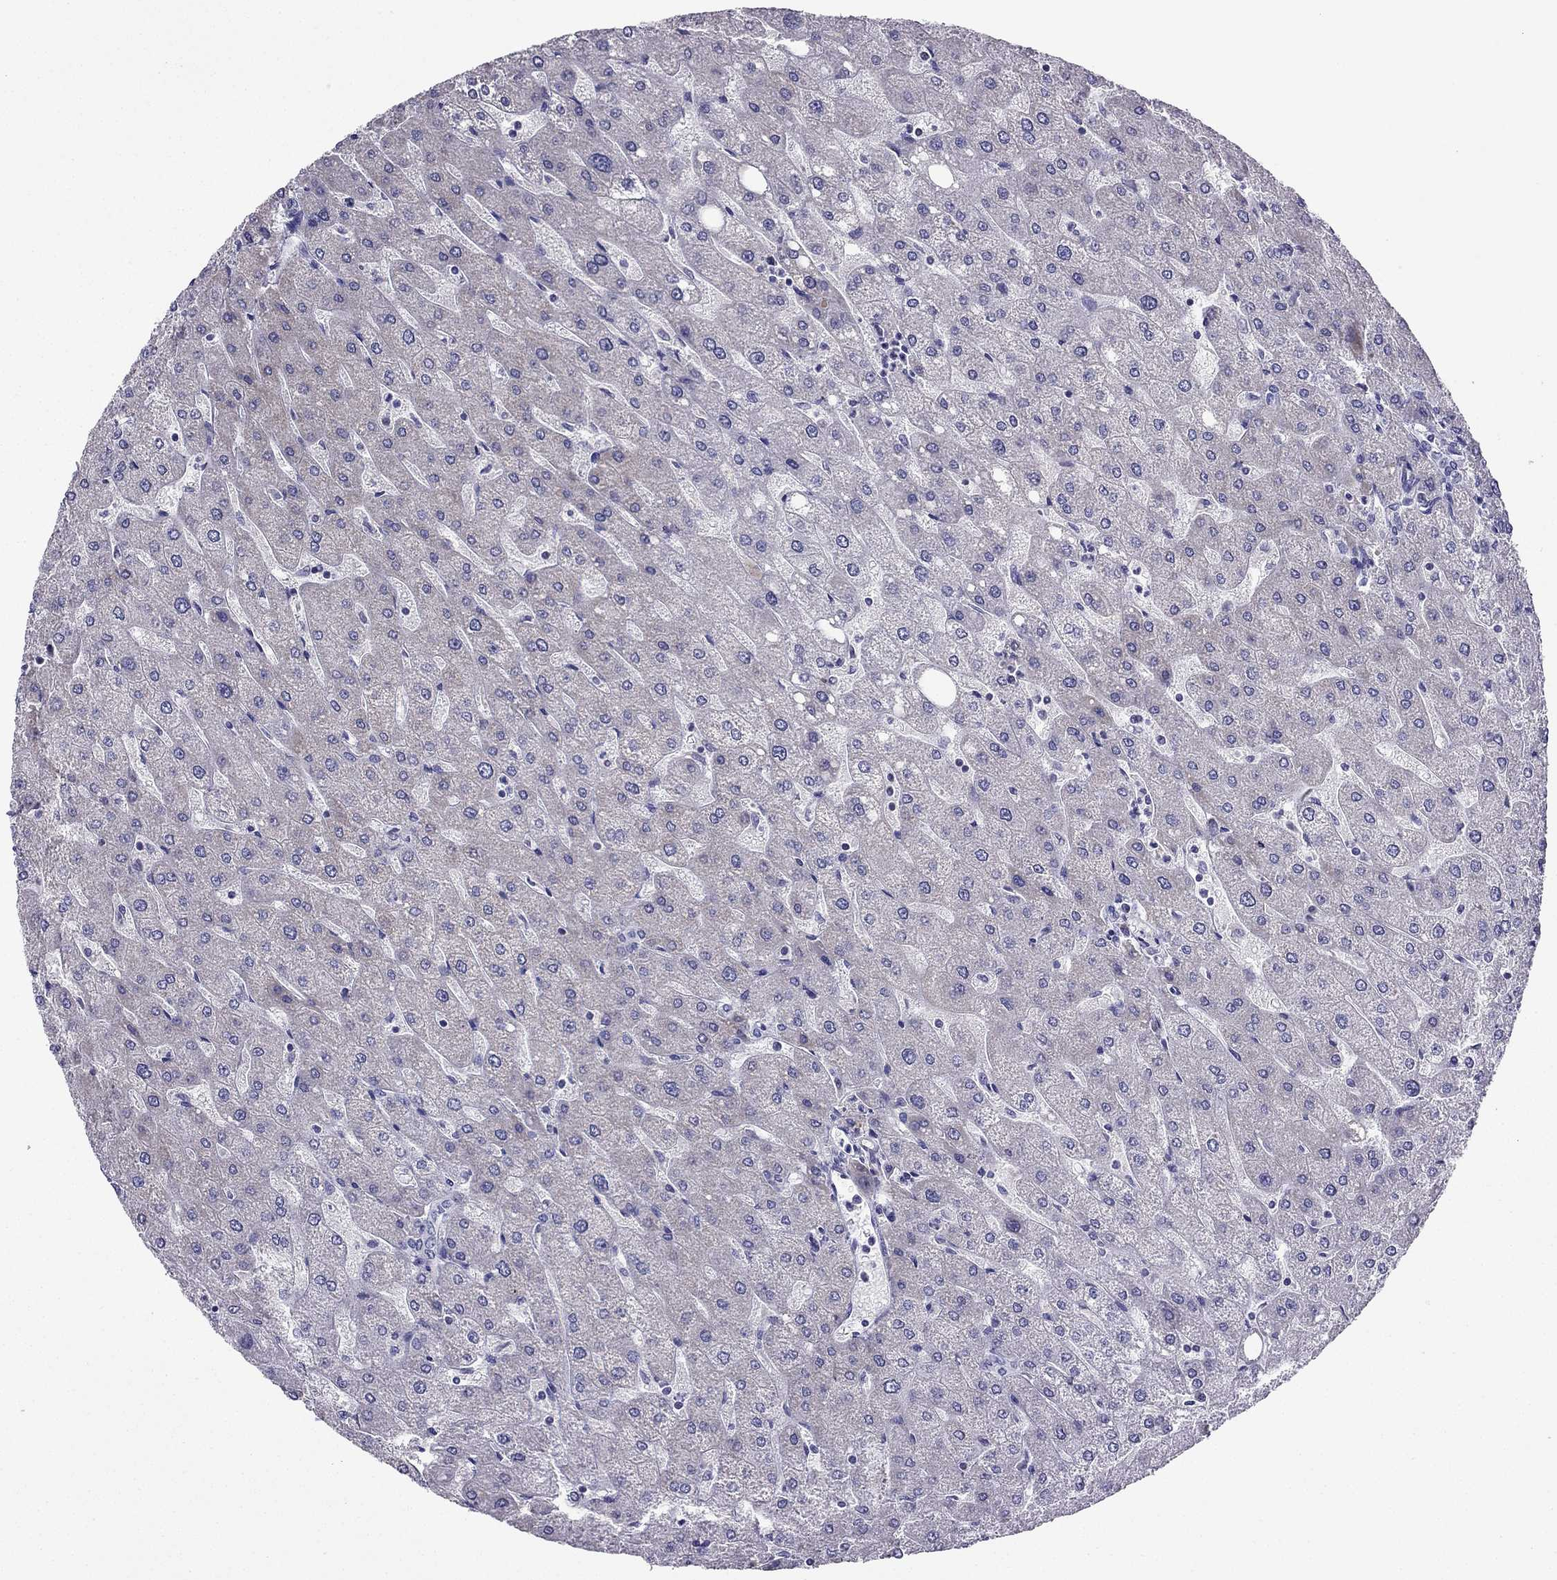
{"staining": {"intensity": "negative", "quantity": "none", "location": "none"}, "tissue": "liver", "cell_type": "Cholangiocytes", "image_type": "normal", "snomed": [{"axis": "morphology", "description": "Normal tissue, NOS"}, {"axis": "topography", "description": "Liver"}], "caption": "IHC of unremarkable liver displays no positivity in cholangiocytes.", "gene": "KIF5A", "patient": {"sex": "male", "age": 67}}